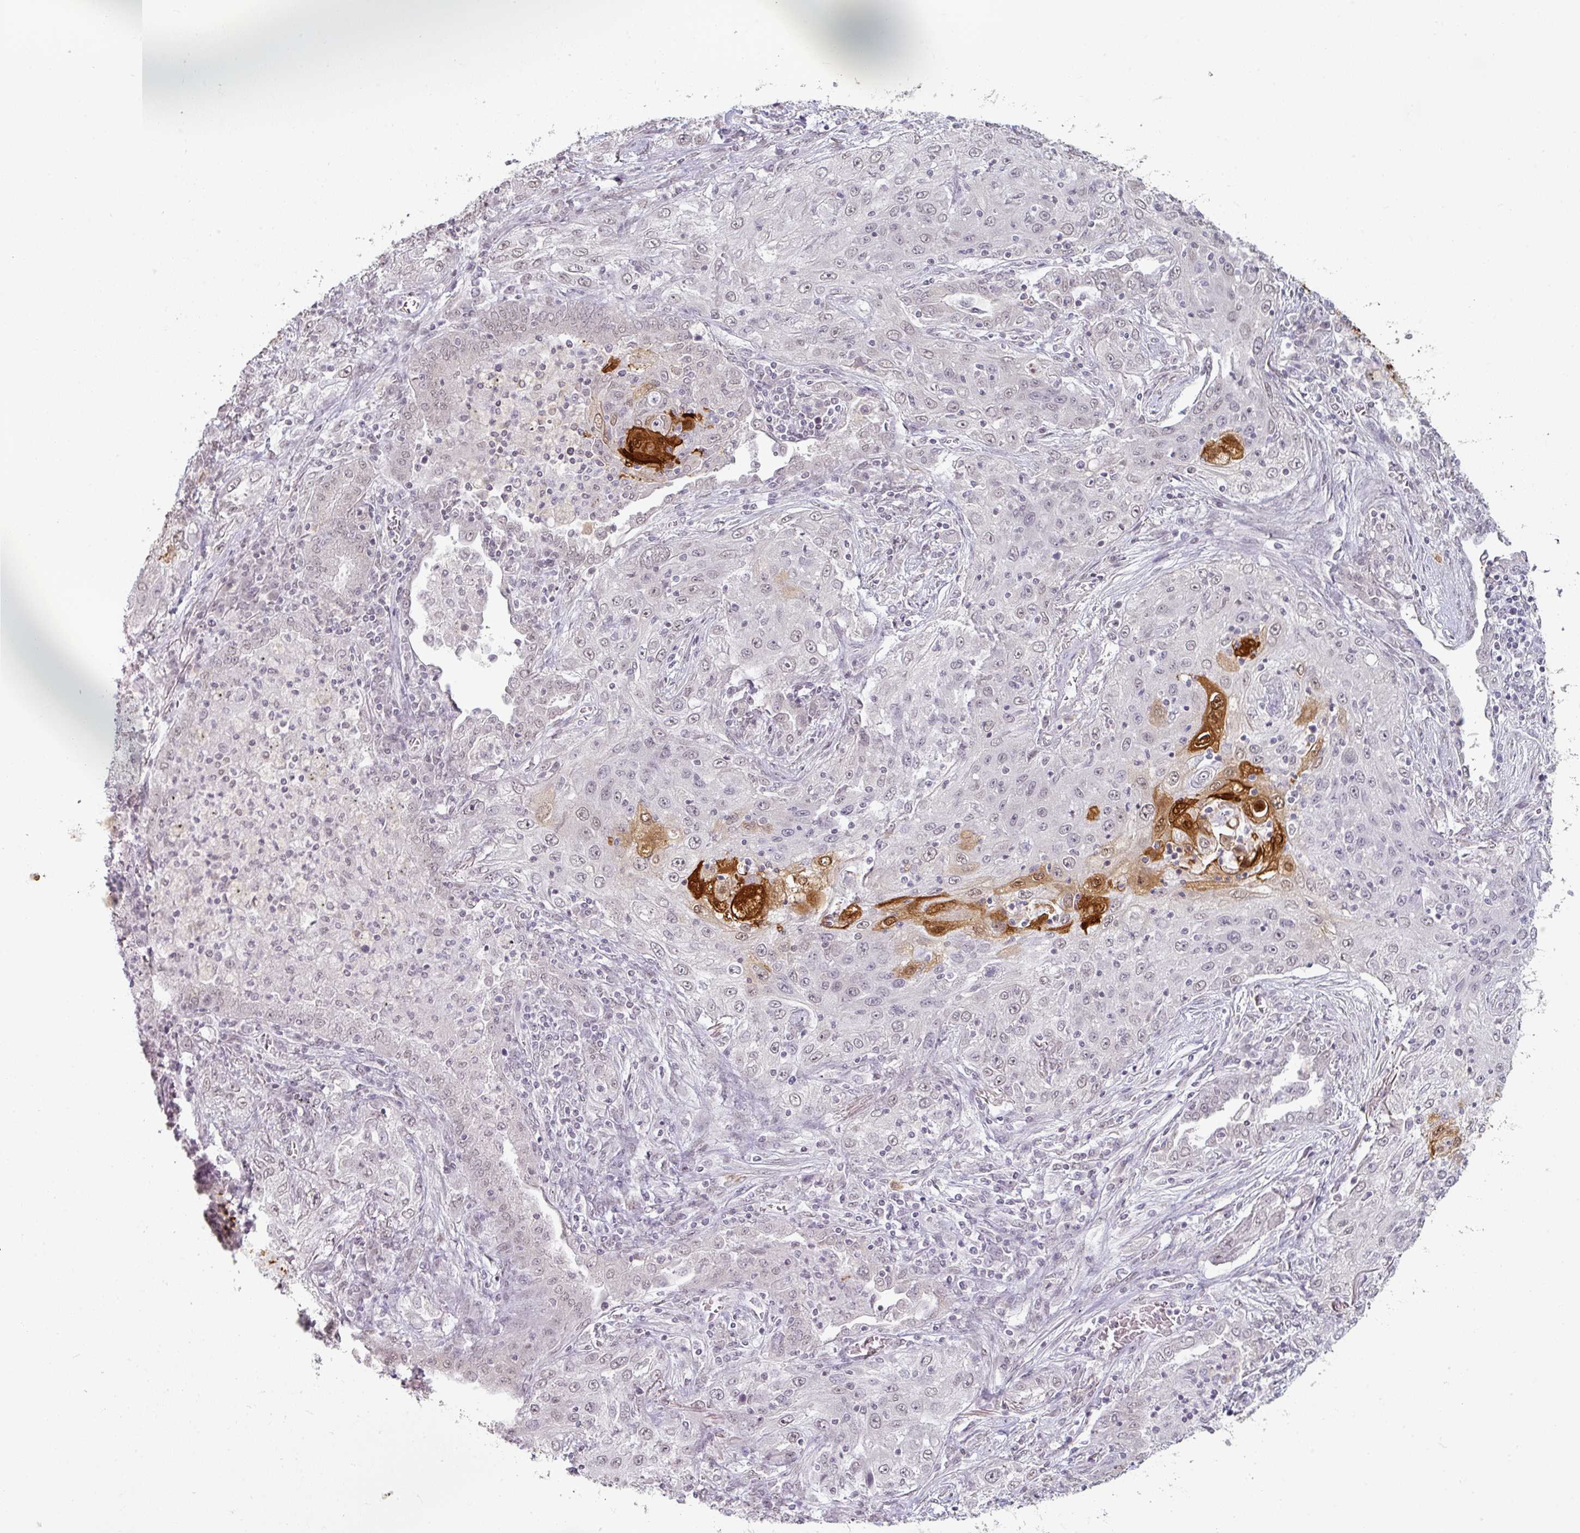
{"staining": {"intensity": "weak", "quantity": "<25%", "location": "cytoplasmic/membranous"}, "tissue": "lung cancer", "cell_type": "Tumor cells", "image_type": "cancer", "snomed": [{"axis": "morphology", "description": "Squamous cell carcinoma, NOS"}, {"axis": "topography", "description": "Lung"}], "caption": "Squamous cell carcinoma (lung) stained for a protein using immunohistochemistry demonstrates no expression tumor cells.", "gene": "SPRR1A", "patient": {"sex": "female", "age": 69}}